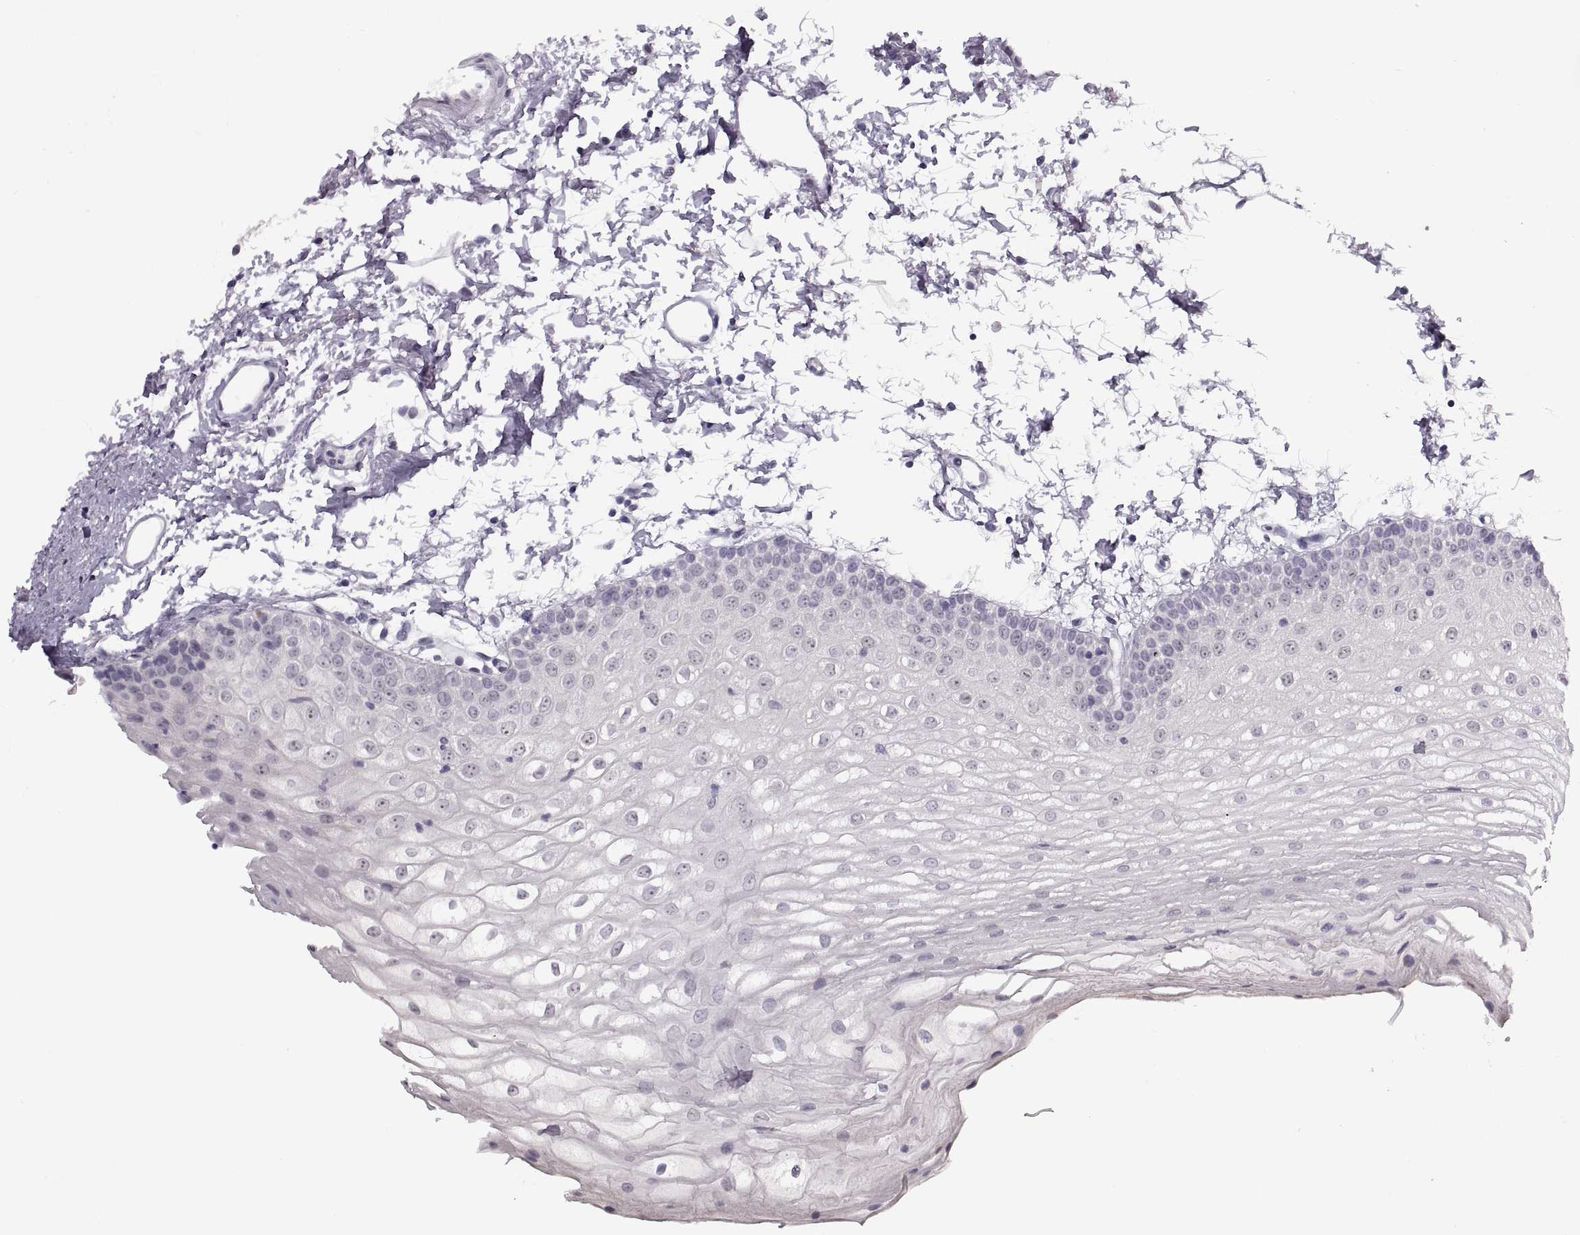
{"staining": {"intensity": "negative", "quantity": "none", "location": "none"}, "tissue": "oral mucosa", "cell_type": "Squamous epithelial cells", "image_type": "normal", "snomed": [{"axis": "morphology", "description": "Normal tissue, NOS"}, {"axis": "topography", "description": "Oral tissue"}], "caption": "Immunohistochemical staining of benign human oral mucosa reveals no significant staining in squamous epithelial cells. The staining is performed using DAB brown chromogen with nuclei counter-stained in using hematoxylin.", "gene": "TBC1D3B", "patient": {"sex": "male", "age": 72}}